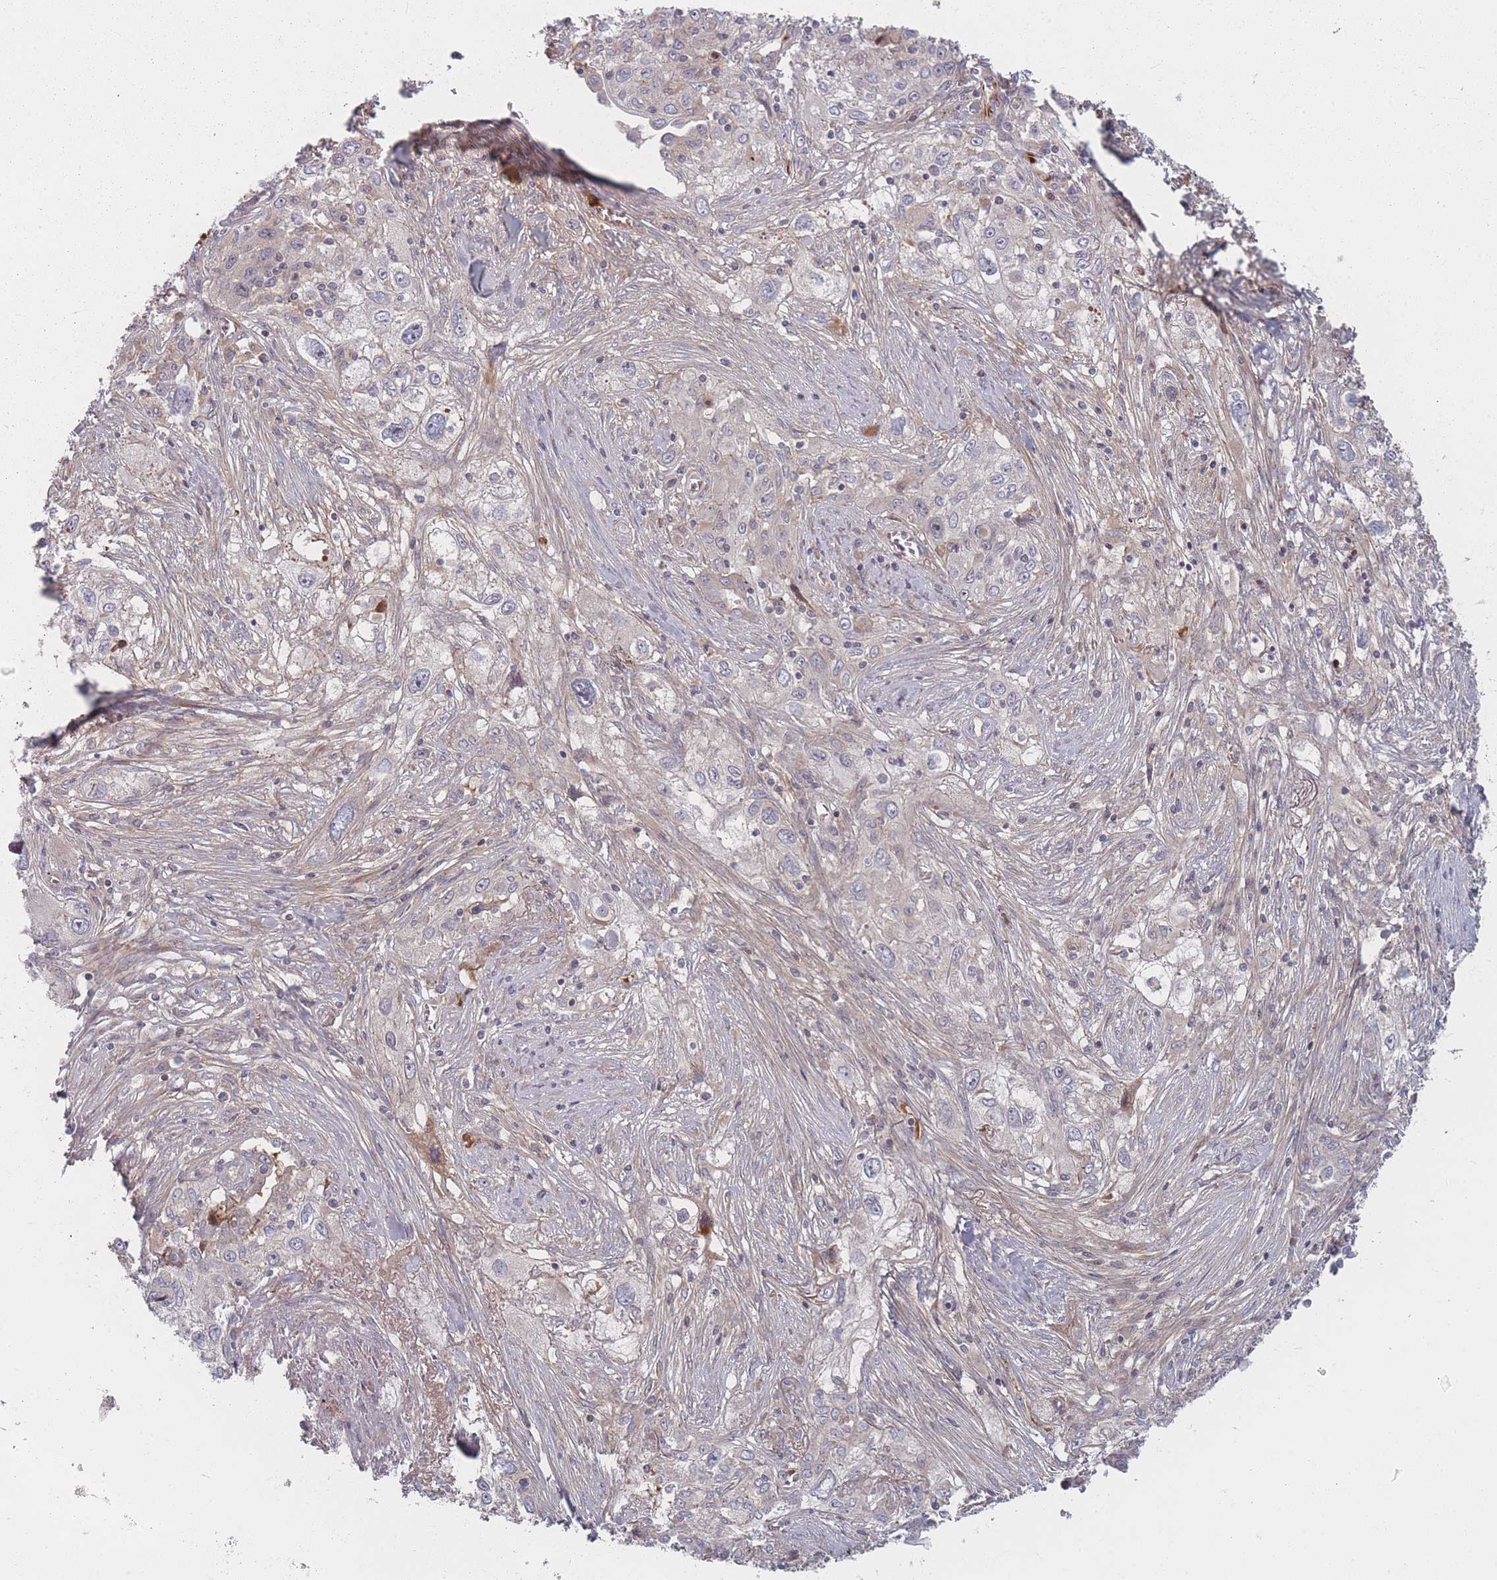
{"staining": {"intensity": "negative", "quantity": "none", "location": "none"}, "tissue": "lung cancer", "cell_type": "Tumor cells", "image_type": "cancer", "snomed": [{"axis": "morphology", "description": "Squamous cell carcinoma, NOS"}, {"axis": "topography", "description": "Lung"}], "caption": "Photomicrograph shows no protein staining in tumor cells of squamous cell carcinoma (lung) tissue.", "gene": "EEF1AKMT2", "patient": {"sex": "female", "age": 69}}